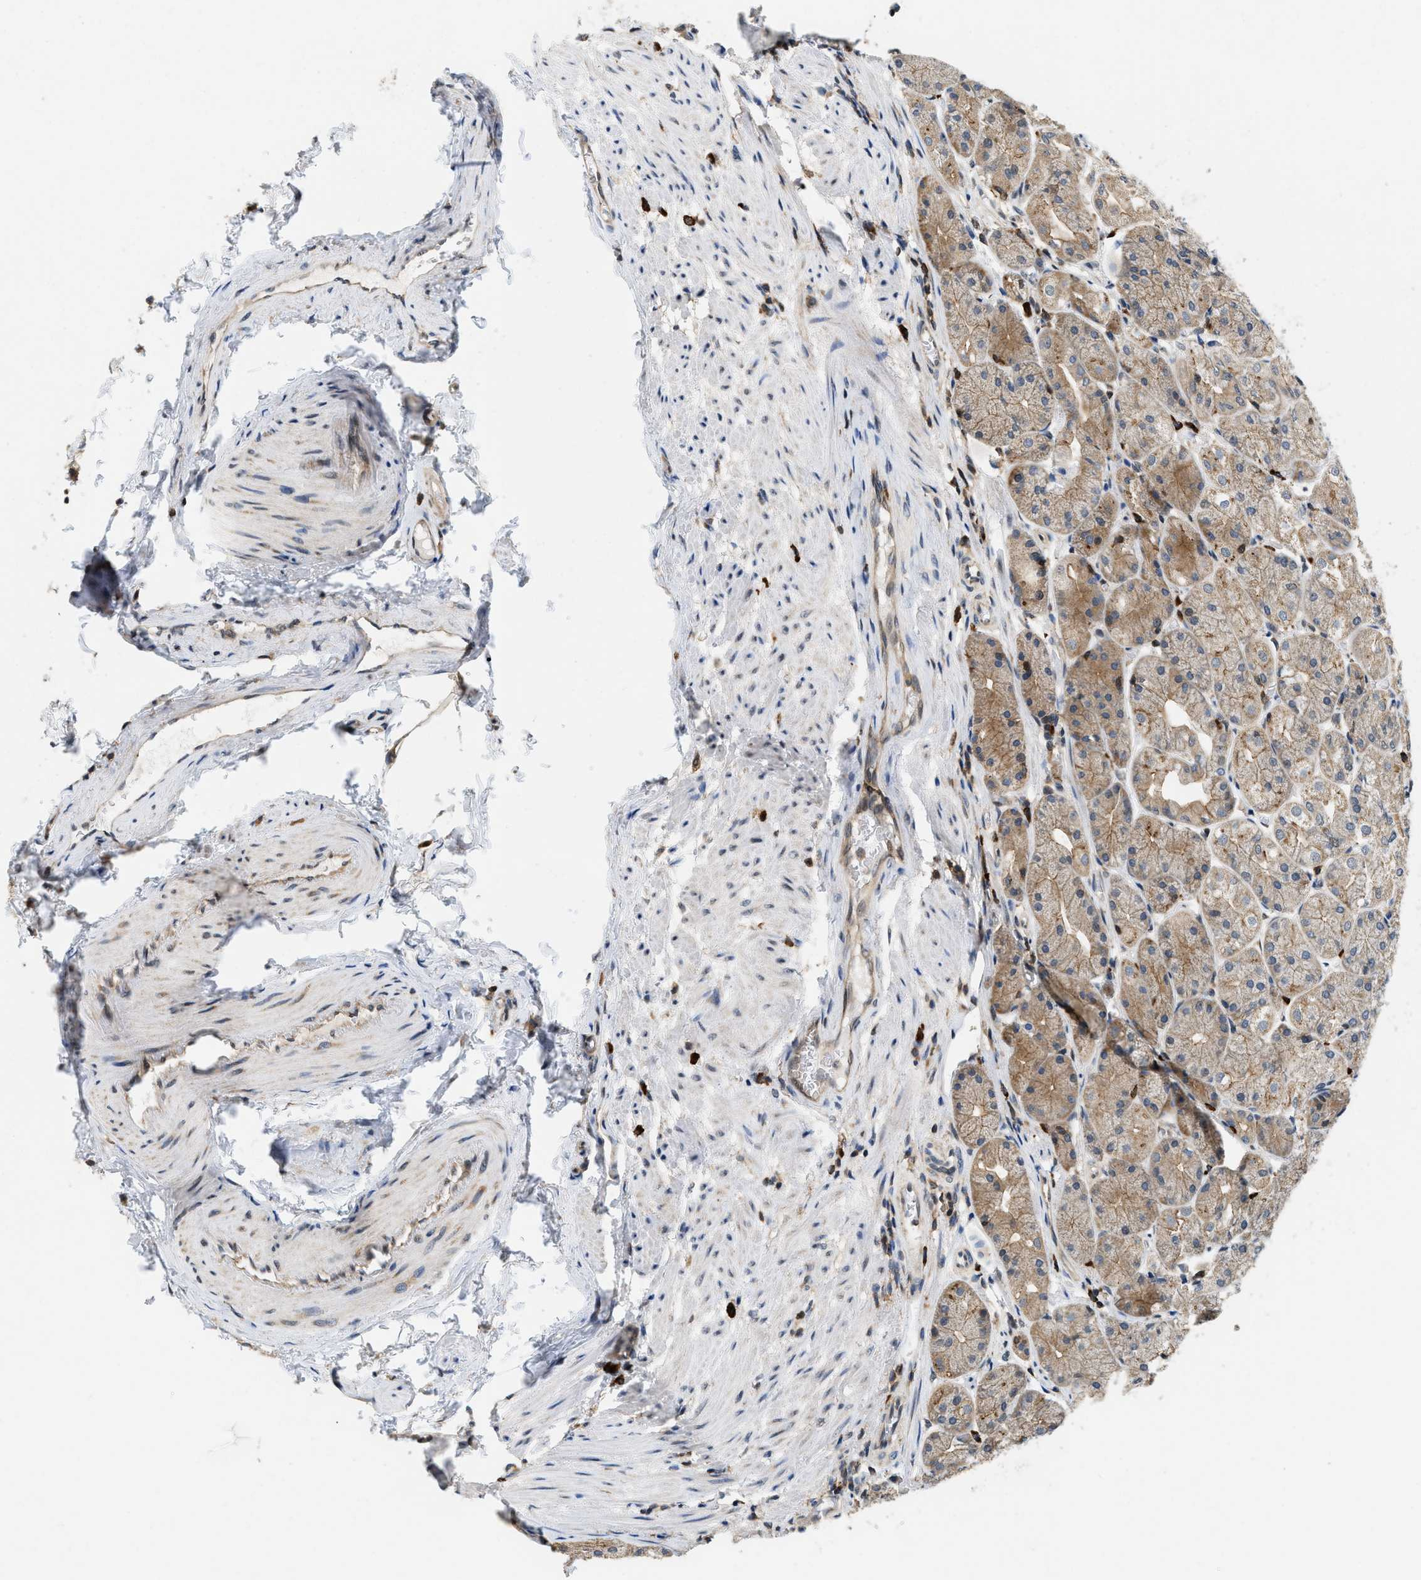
{"staining": {"intensity": "moderate", "quantity": ">75%", "location": "cytoplasmic/membranous,nuclear"}, "tissue": "stomach", "cell_type": "Glandular cells", "image_type": "normal", "snomed": [{"axis": "morphology", "description": "Normal tissue, NOS"}, {"axis": "topography", "description": "Stomach, upper"}], "caption": "About >75% of glandular cells in normal human stomach reveal moderate cytoplasmic/membranous,nuclear protein expression as visualized by brown immunohistochemical staining.", "gene": "ATF7IP", "patient": {"sex": "male", "age": 72}}